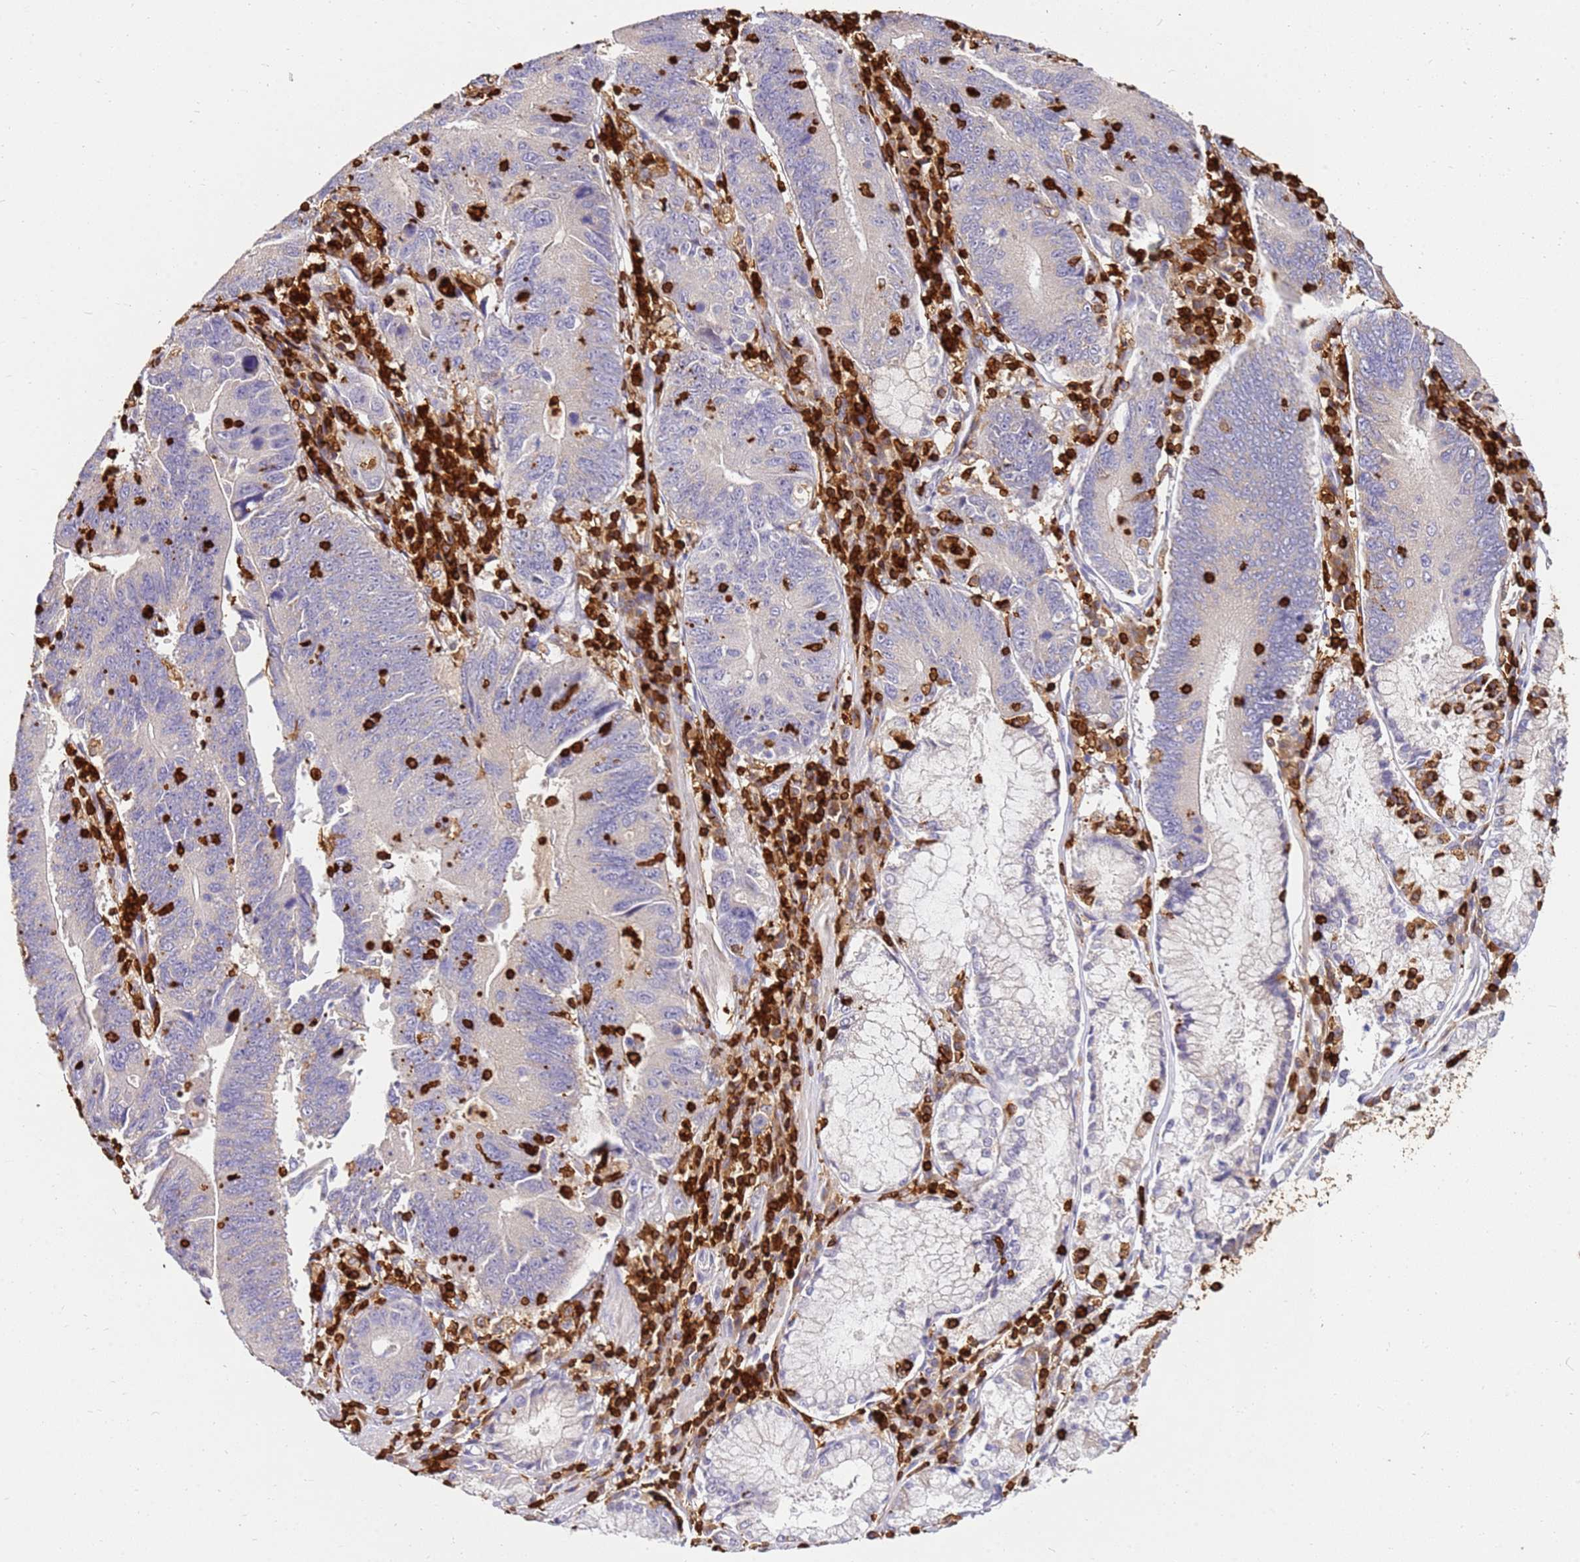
{"staining": {"intensity": "negative", "quantity": "none", "location": "none"}, "tissue": "stomach cancer", "cell_type": "Tumor cells", "image_type": "cancer", "snomed": [{"axis": "morphology", "description": "Adenocarcinoma, NOS"}, {"axis": "topography", "description": "Stomach"}], "caption": "The immunohistochemistry (IHC) photomicrograph has no significant expression in tumor cells of stomach cancer tissue.", "gene": "CORO1A", "patient": {"sex": "male", "age": 59}}